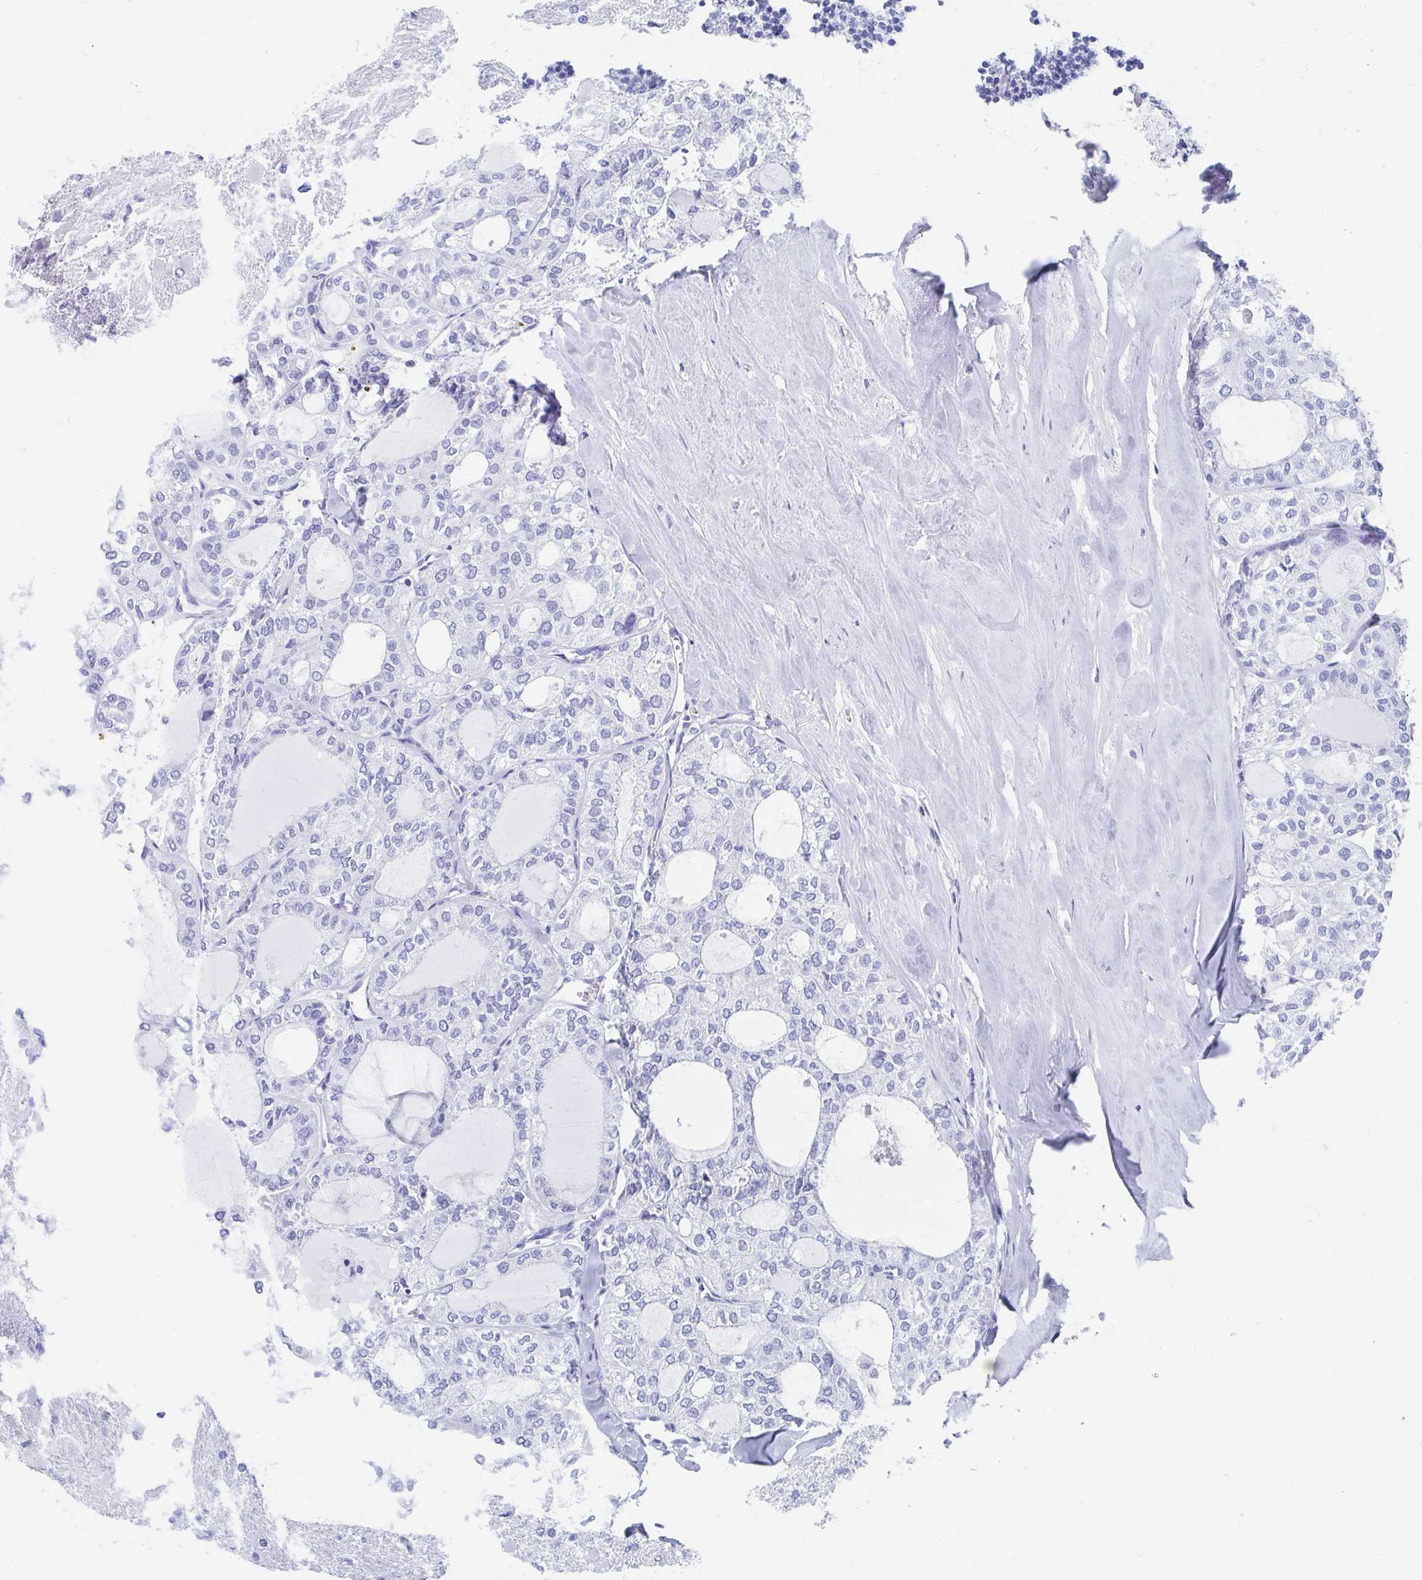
{"staining": {"intensity": "negative", "quantity": "none", "location": "none"}, "tissue": "thyroid cancer", "cell_type": "Tumor cells", "image_type": "cancer", "snomed": [{"axis": "morphology", "description": "Follicular adenoma carcinoma, NOS"}, {"axis": "topography", "description": "Thyroid gland"}], "caption": "Thyroid follicular adenoma carcinoma was stained to show a protein in brown. There is no significant staining in tumor cells.", "gene": "HDGFL1", "patient": {"sex": "male", "age": 75}}